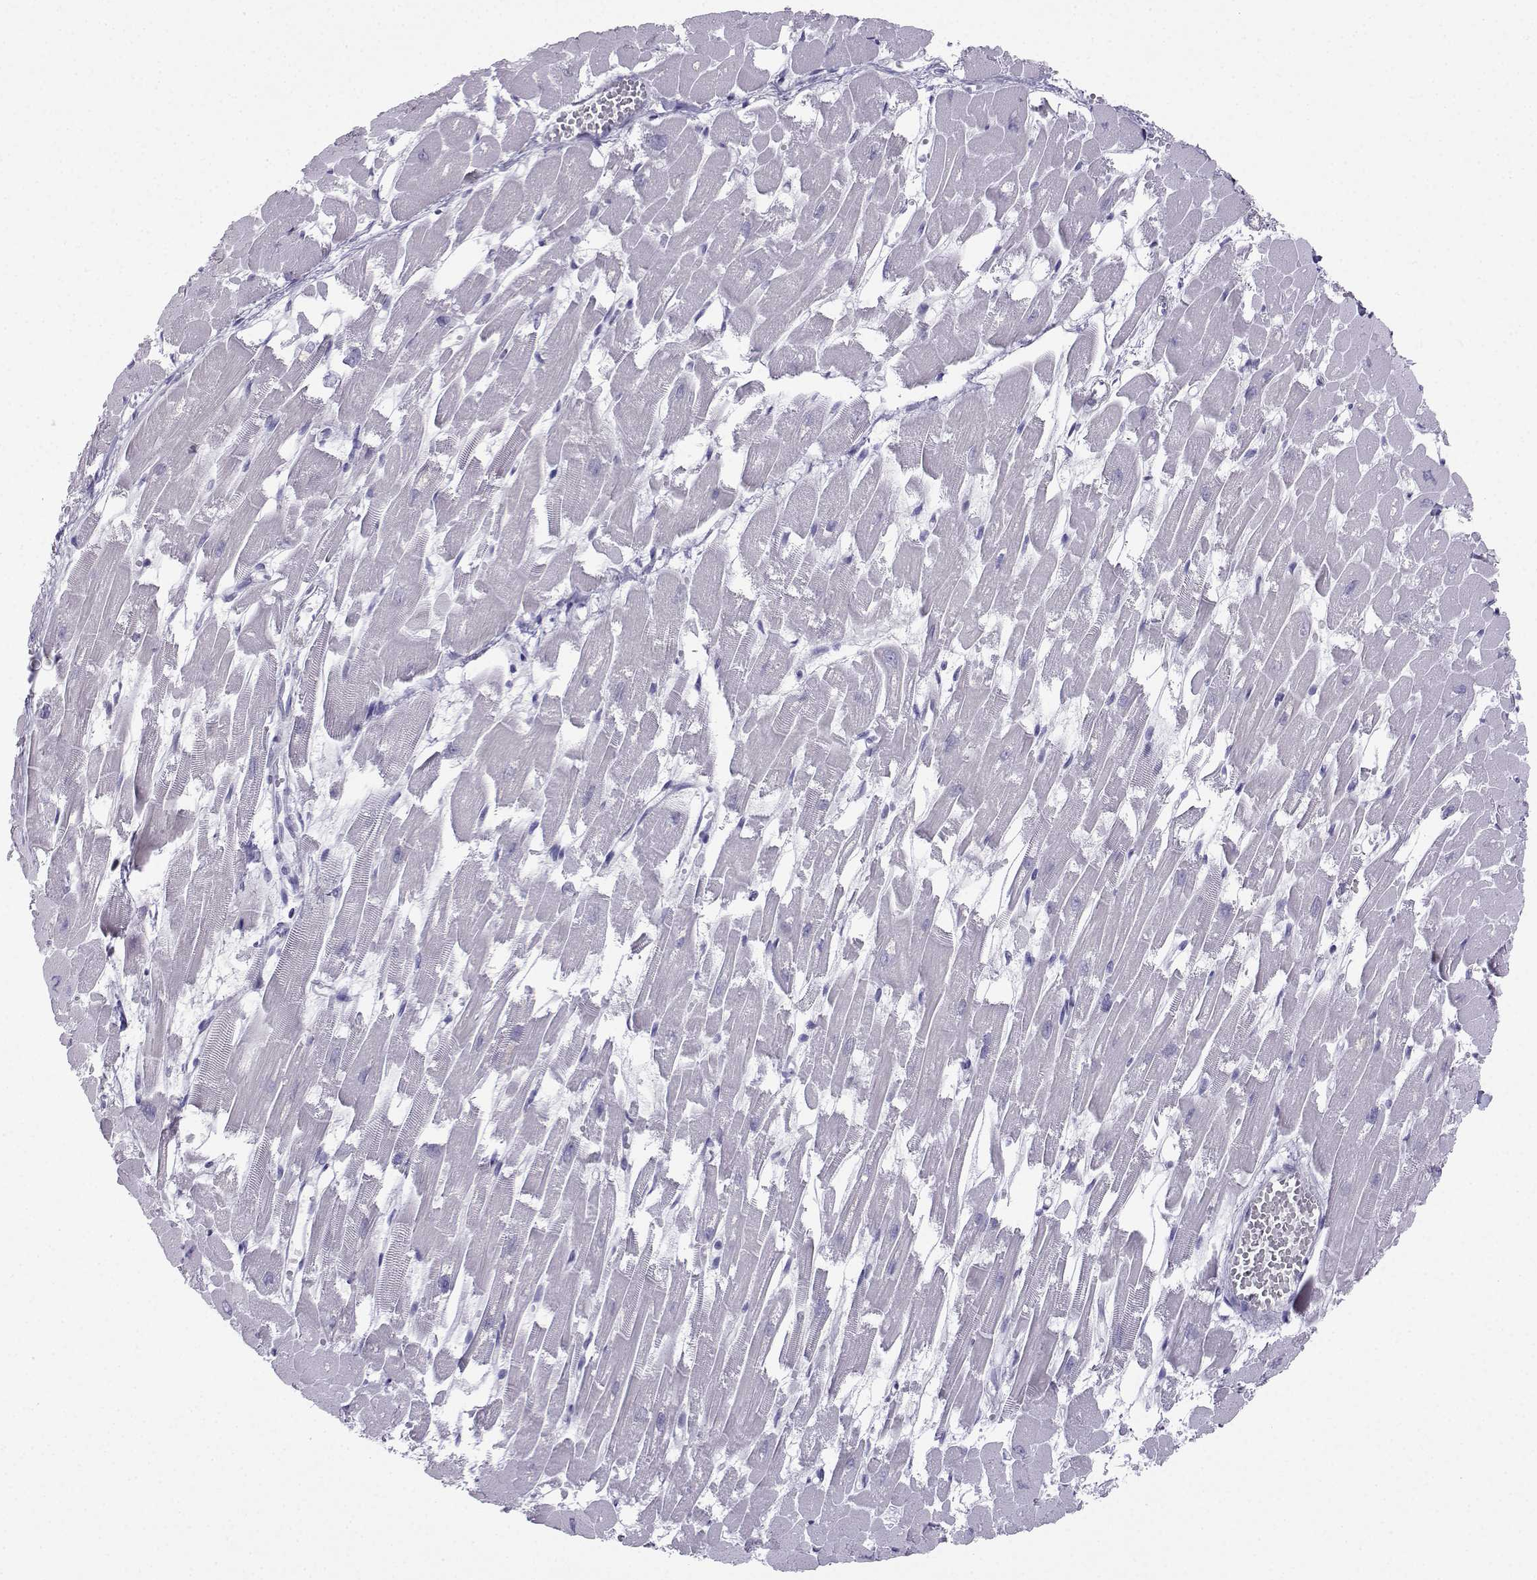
{"staining": {"intensity": "negative", "quantity": "none", "location": "none"}, "tissue": "heart muscle", "cell_type": "Cardiomyocytes", "image_type": "normal", "snomed": [{"axis": "morphology", "description": "Normal tissue, NOS"}, {"axis": "topography", "description": "Heart"}], "caption": "A high-resolution image shows immunohistochemistry (IHC) staining of unremarkable heart muscle, which exhibits no significant staining in cardiomyocytes. Brightfield microscopy of immunohistochemistry (IHC) stained with DAB (brown) and hematoxylin (blue), captured at high magnification.", "gene": "KIF17", "patient": {"sex": "female", "age": 52}}